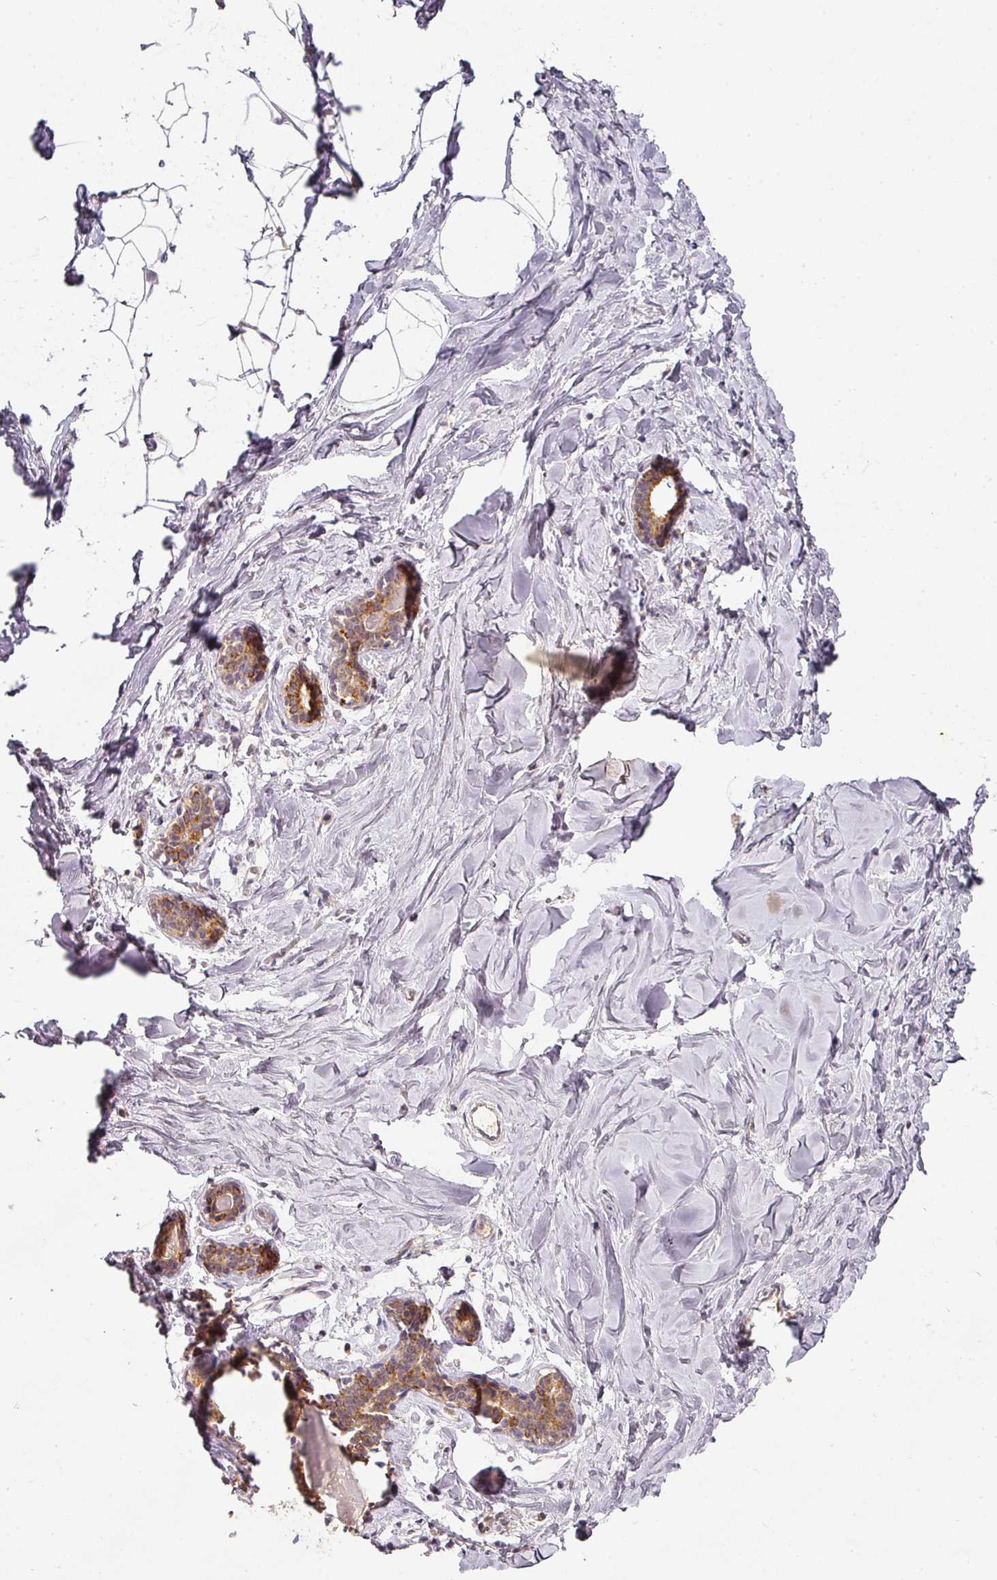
{"staining": {"intensity": "negative", "quantity": "none", "location": "none"}, "tissue": "breast", "cell_type": "Adipocytes", "image_type": "normal", "snomed": [{"axis": "morphology", "description": "Normal tissue, NOS"}, {"axis": "topography", "description": "Breast"}], "caption": "Immunohistochemistry of unremarkable breast exhibits no expression in adipocytes. Brightfield microscopy of immunohistochemistry (IHC) stained with DAB (brown) and hematoxylin (blue), captured at high magnification.", "gene": "EXTL3", "patient": {"sex": "female", "age": 23}}